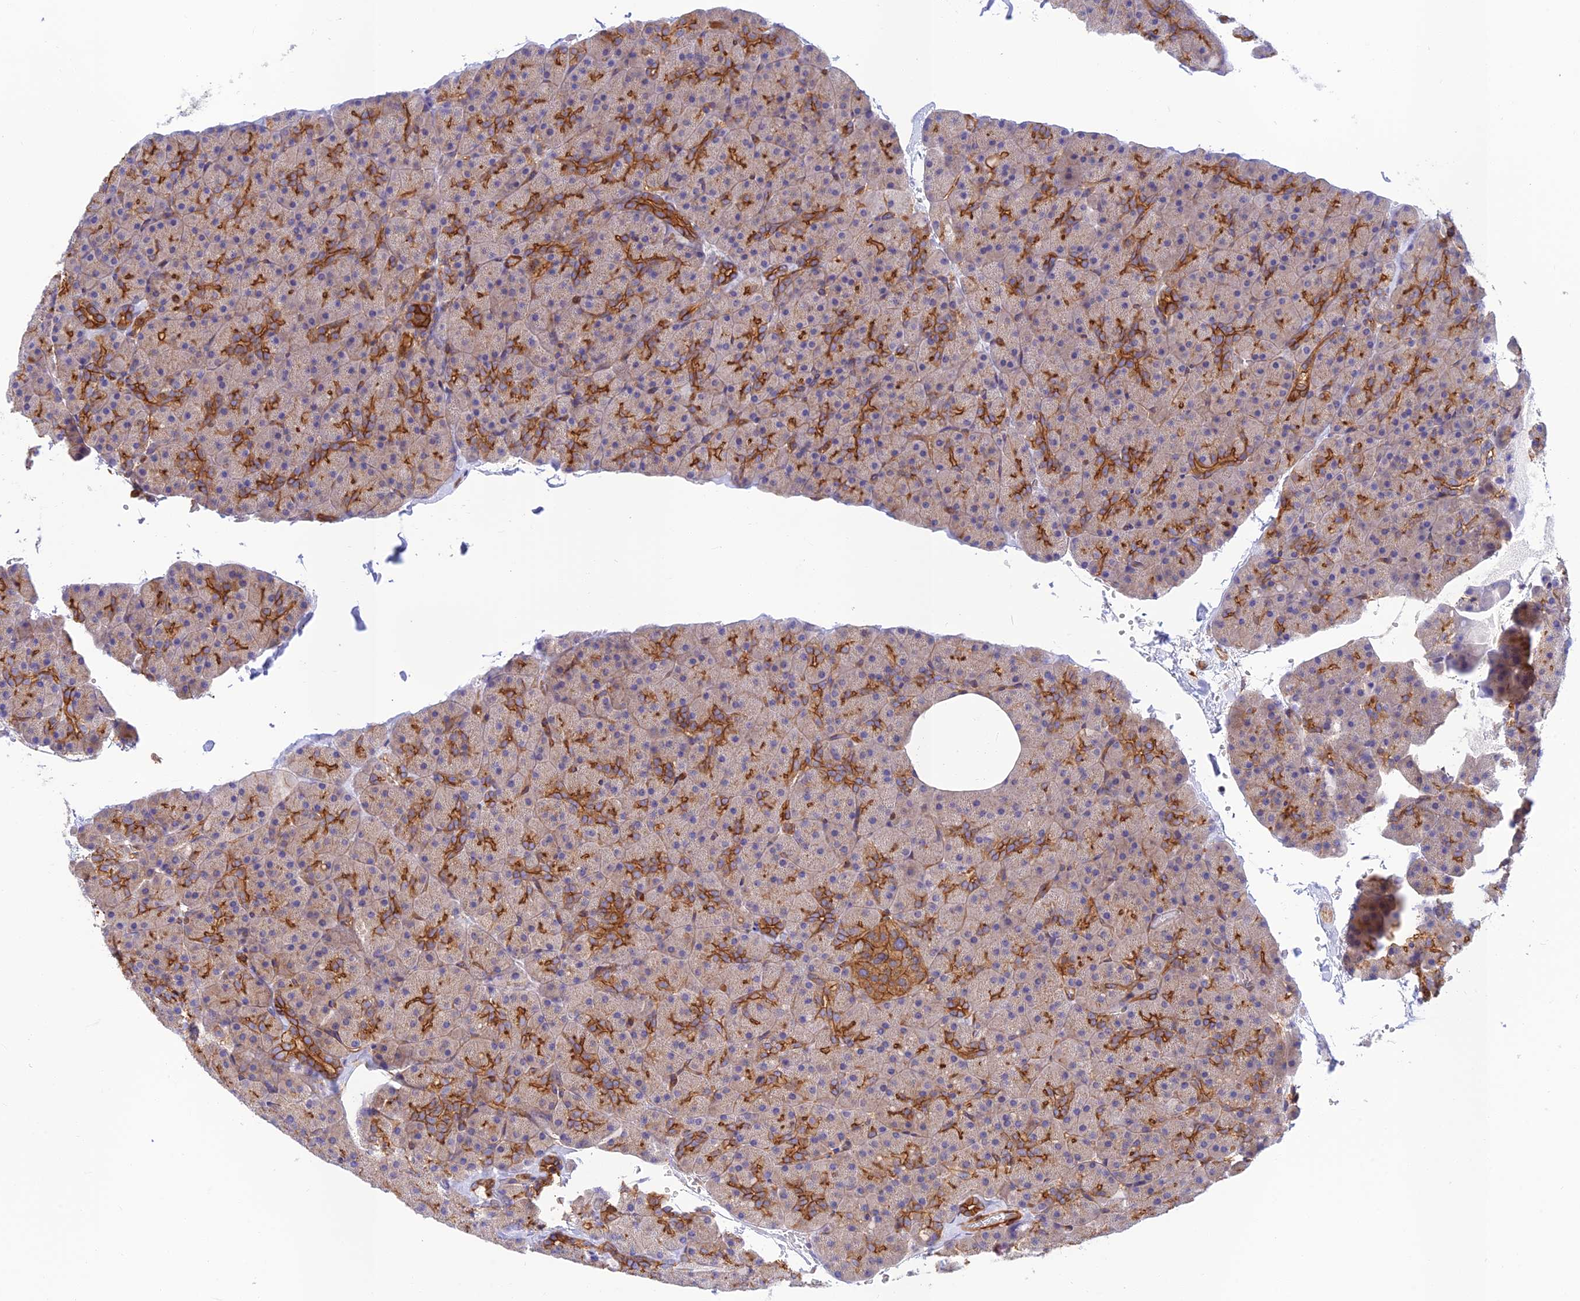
{"staining": {"intensity": "strong", "quantity": "25%-75%", "location": "cytoplasmic/membranous"}, "tissue": "pancreas", "cell_type": "Exocrine glandular cells", "image_type": "normal", "snomed": [{"axis": "morphology", "description": "Normal tissue, NOS"}, {"axis": "topography", "description": "Pancreas"}], "caption": "Strong cytoplasmic/membranous protein expression is seen in approximately 25%-75% of exocrine glandular cells in pancreas.", "gene": "PPP1R12C", "patient": {"sex": "male", "age": 36}}